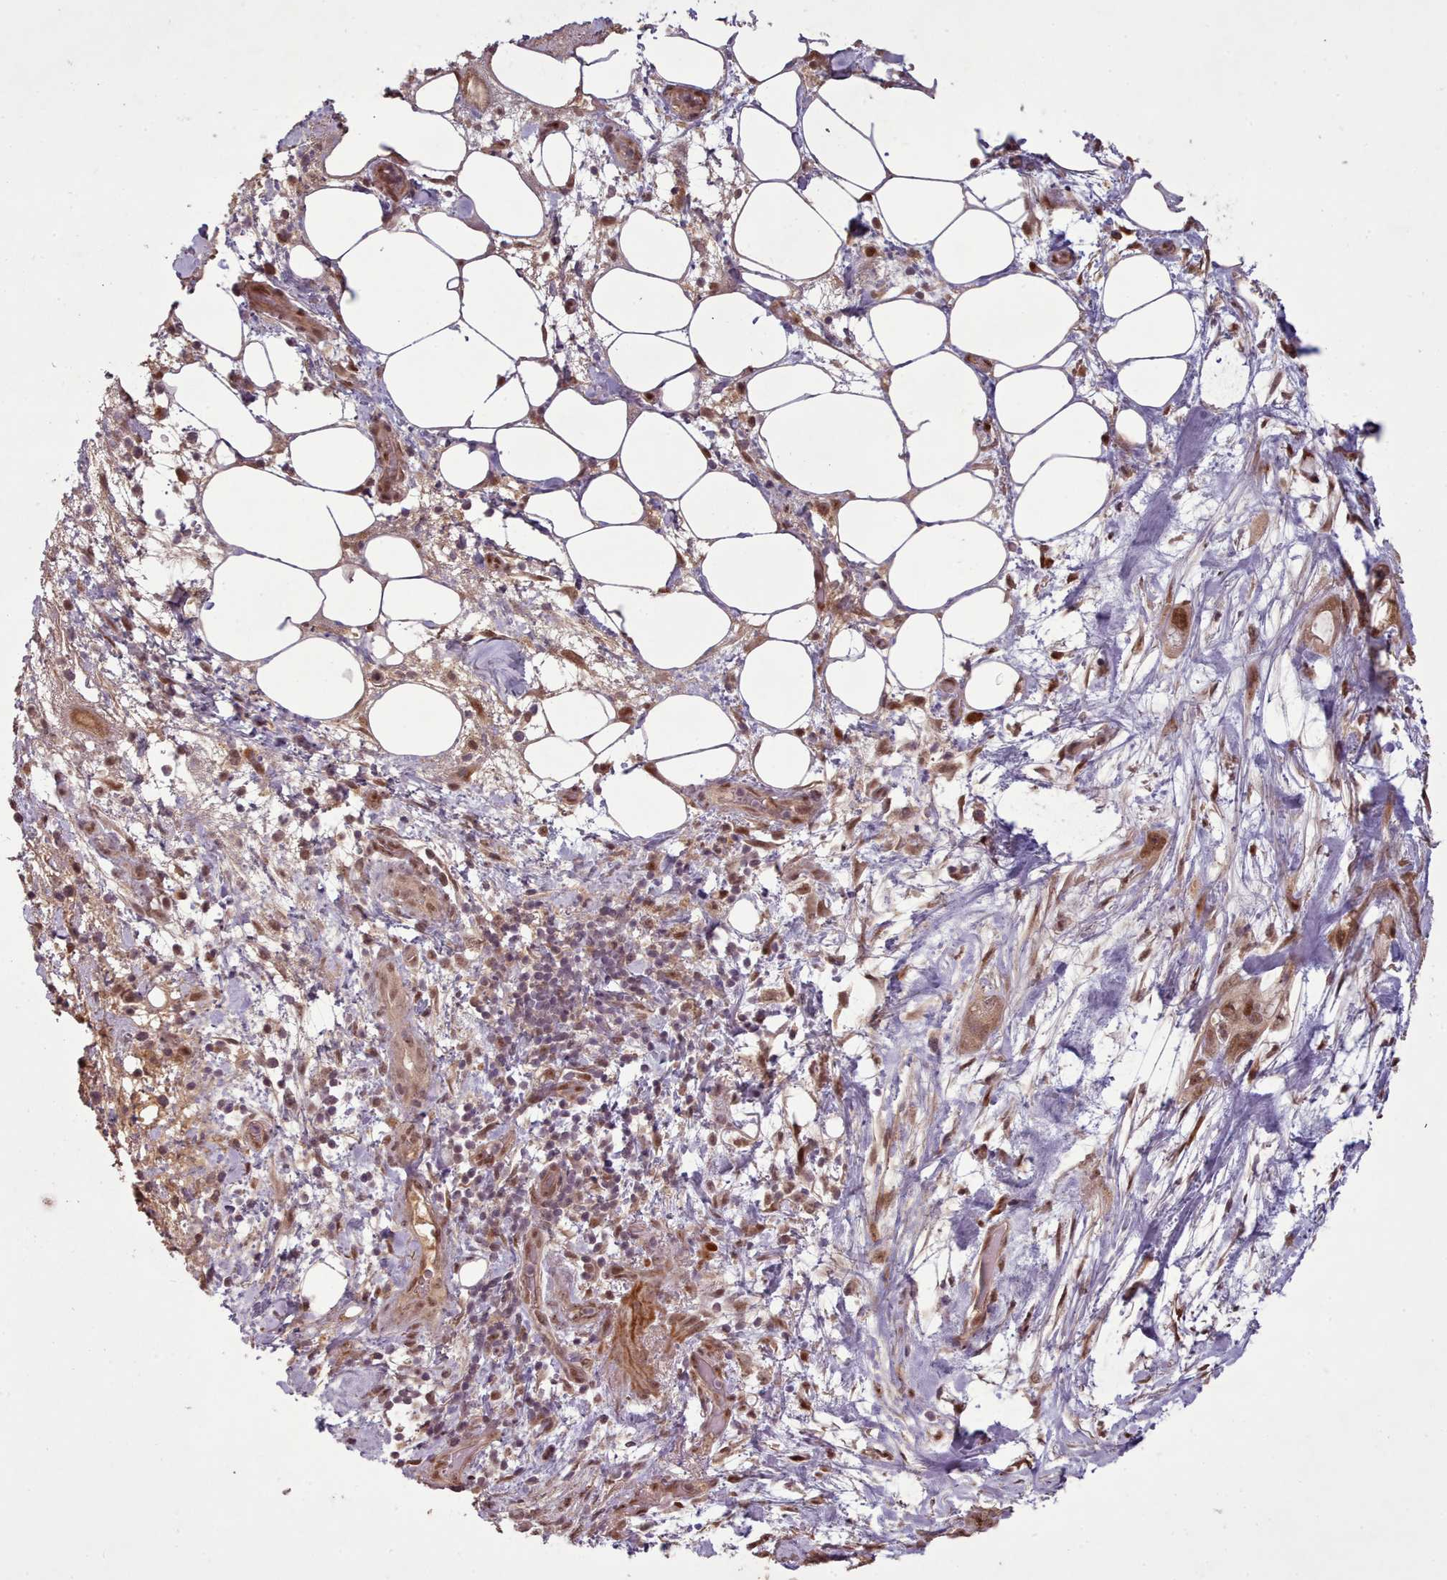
{"staining": {"intensity": "moderate", "quantity": ">75%", "location": "nuclear"}, "tissue": "pancreatic cancer", "cell_type": "Tumor cells", "image_type": "cancer", "snomed": [{"axis": "morphology", "description": "Adenocarcinoma, NOS"}, {"axis": "topography", "description": "Pancreas"}], "caption": "Protein expression analysis of pancreatic cancer (adenocarcinoma) shows moderate nuclear positivity in about >75% of tumor cells.", "gene": "CDC6", "patient": {"sex": "female", "age": 61}}